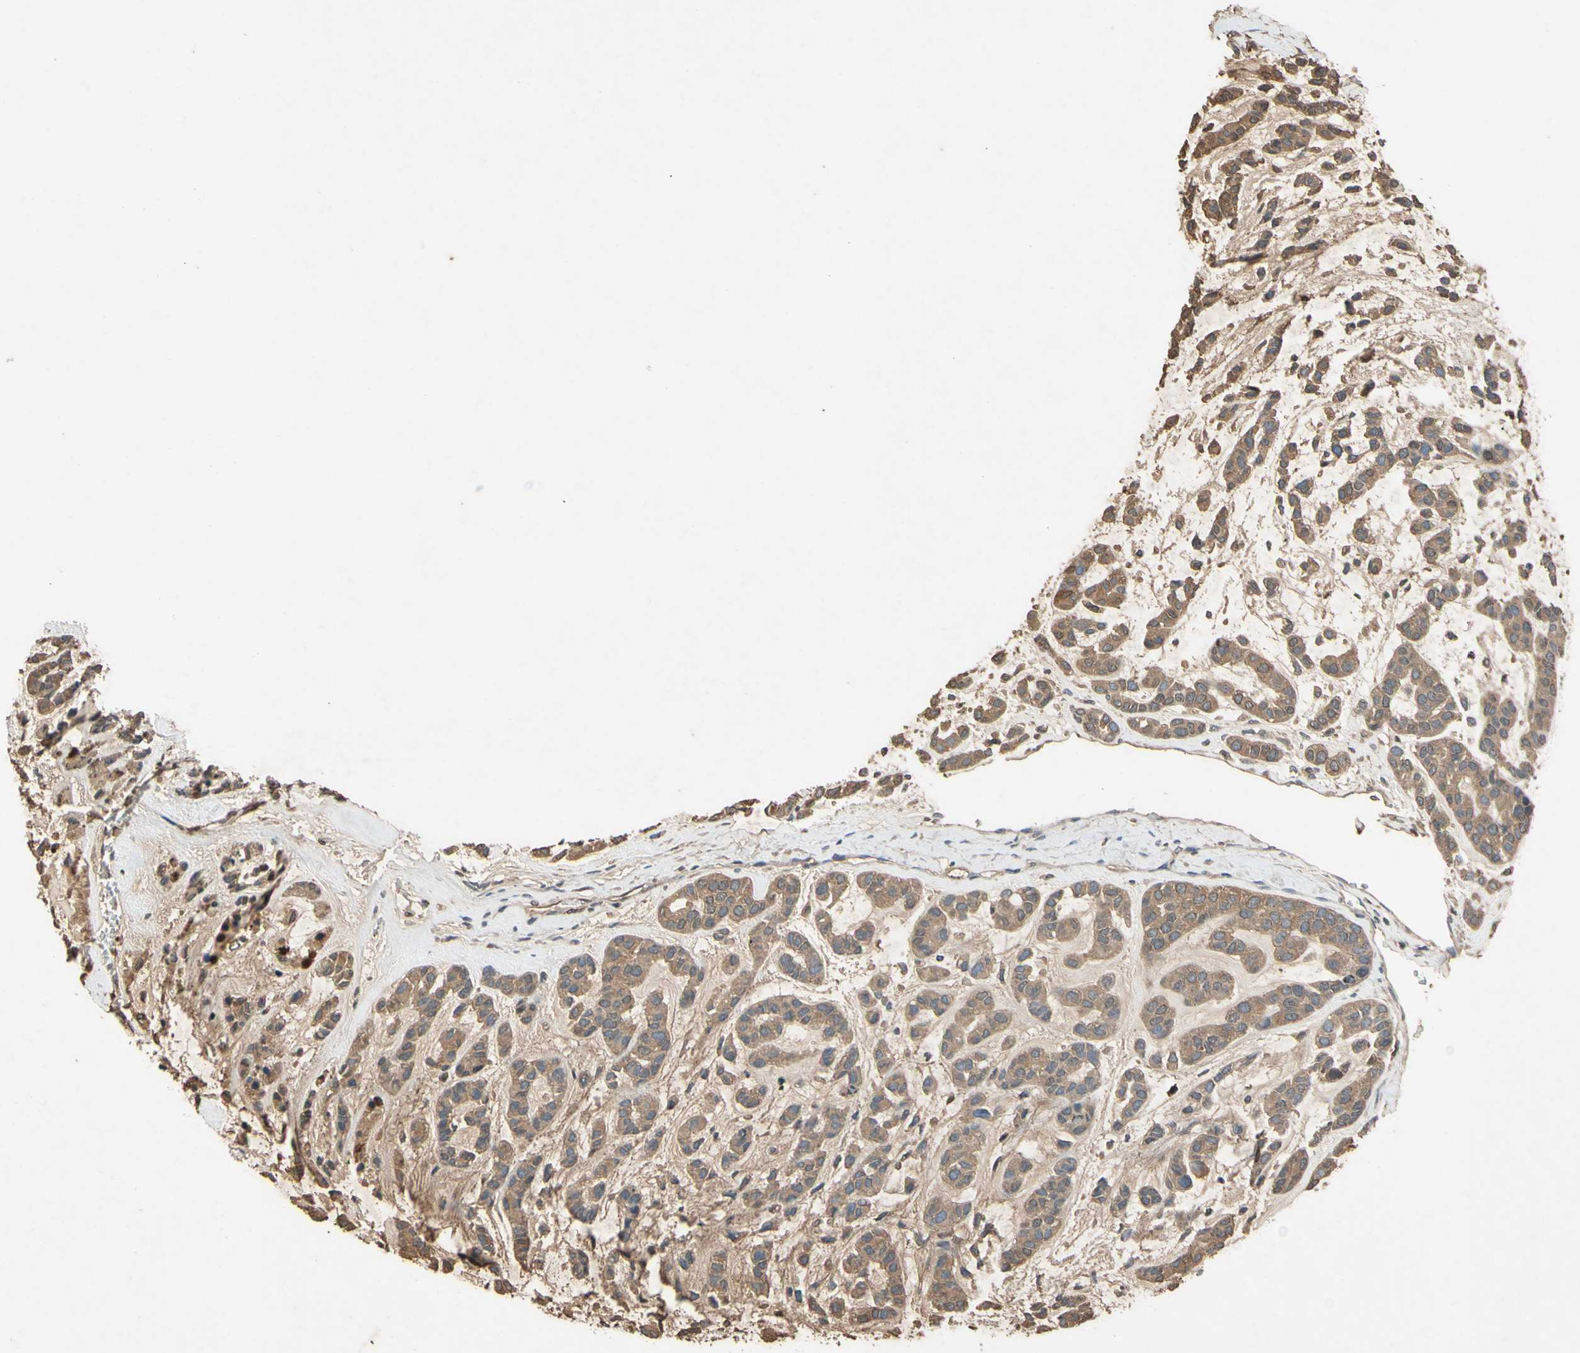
{"staining": {"intensity": "moderate", "quantity": ">75%", "location": "cytoplasmic/membranous"}, "tissue": "head and neck cancer", "cell_type": "Tumor cells", "image_type": "cancer", "snomed": [{"axis": "morphology", "description": "Adenocarcinoma, NOS"}, {"axis": "morphology", "description": "Adenoma, NOS"}, {"axis": "topography", "description": "Head-Neck"}], "caption": "A histopathology image of head and neck adenocarcinoma stained for a protein demonstrates moderate cytoplasmic/membranous brown staining in tumor cells.", "gene": "TIMP2", "patient": {"sex": "female", "age": 55}}